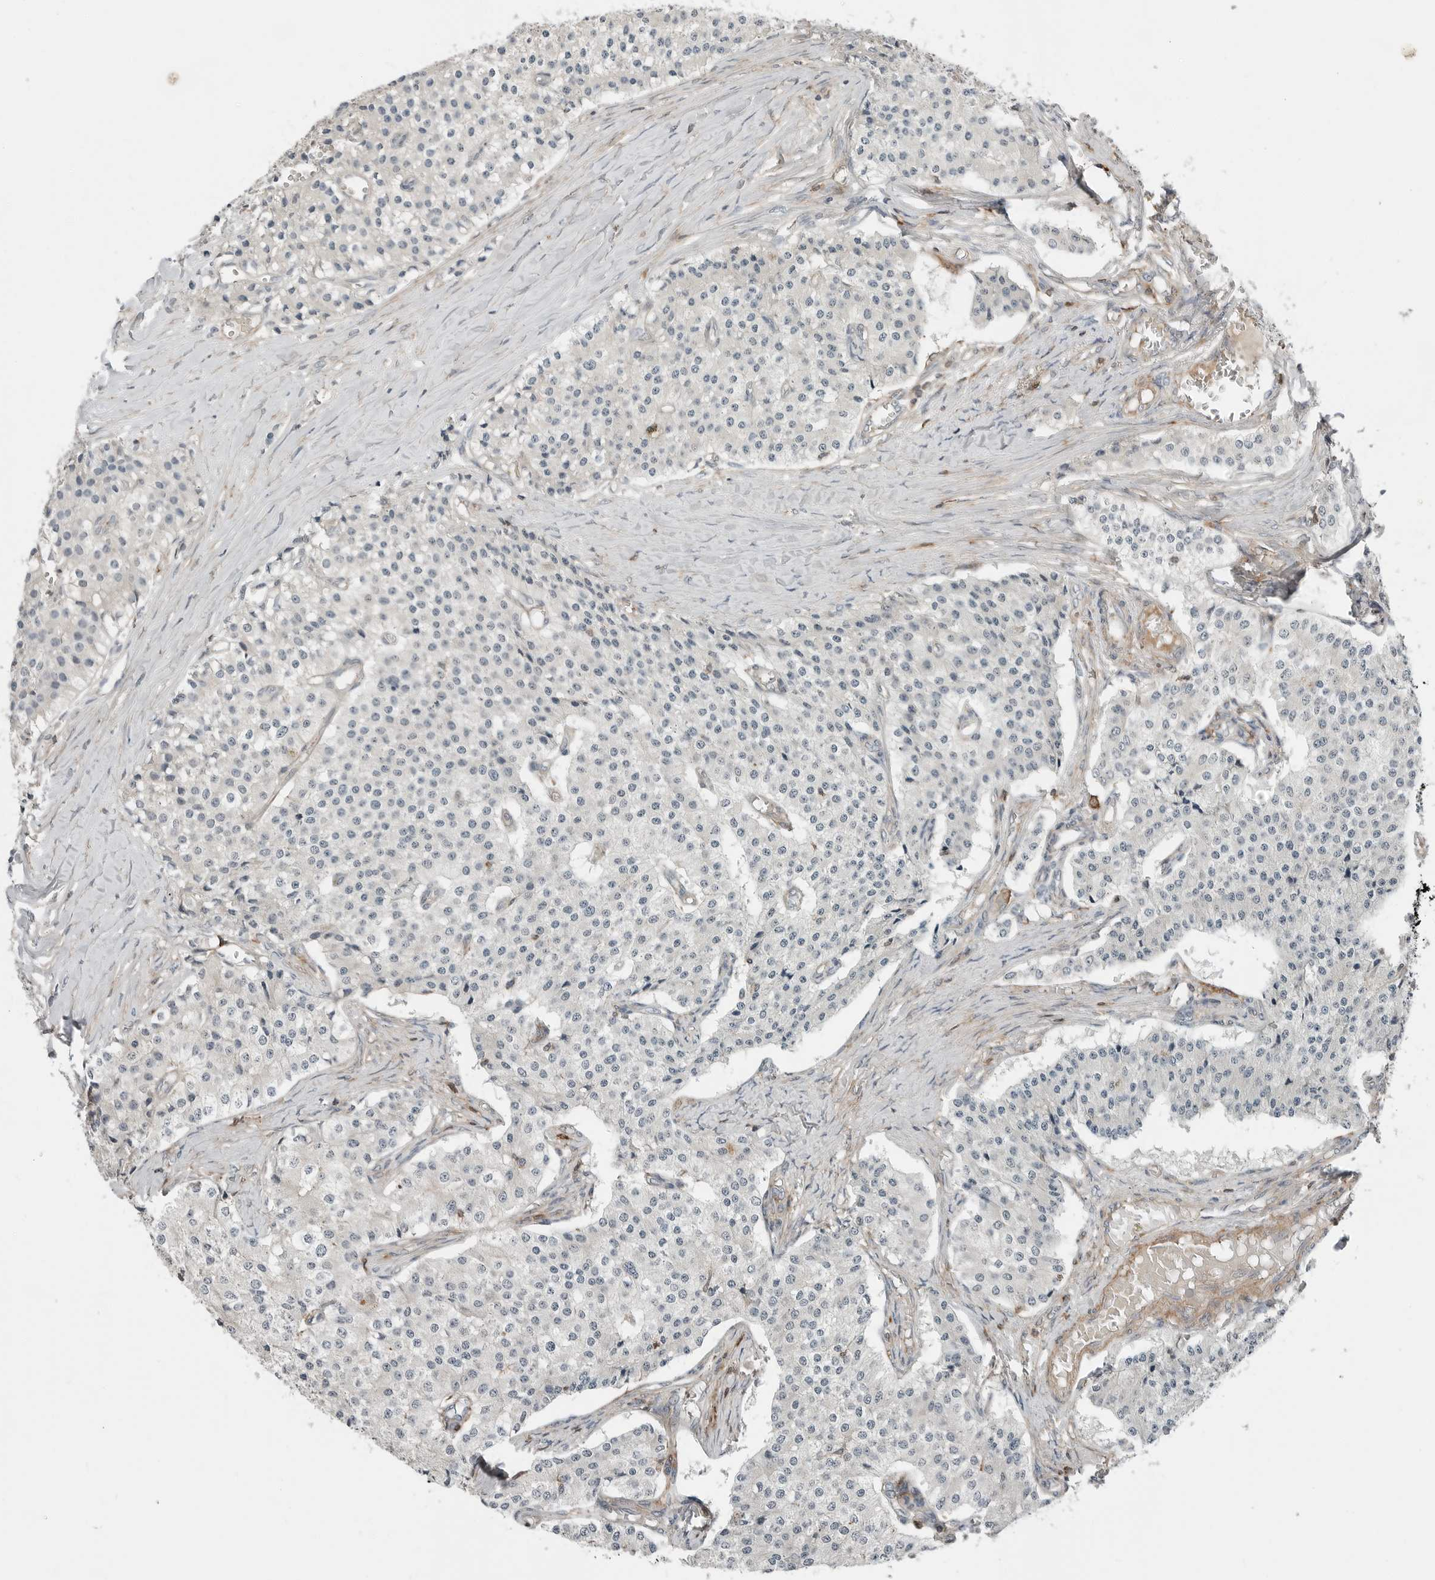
{"staining": {"intensity": "negative", "quantity": "none", "location": "none"}, "tissue": "carcinoid", "cell_type": "Tumor cells", "image_type": "cancer", "snomed": [{"axis": "morphology", "description": "Carcinoid, malignant, NOS"}, {"axis": "topography", "description": "Colon"}], "caption": "DAB (3,3'-diaminobenzidine) immunohistochemical staining of human carcinoid demonstrates no significant positivity in tumor cells.", "gene": "LEFTY2", "patient": {"sex": "female", "age": 52}}